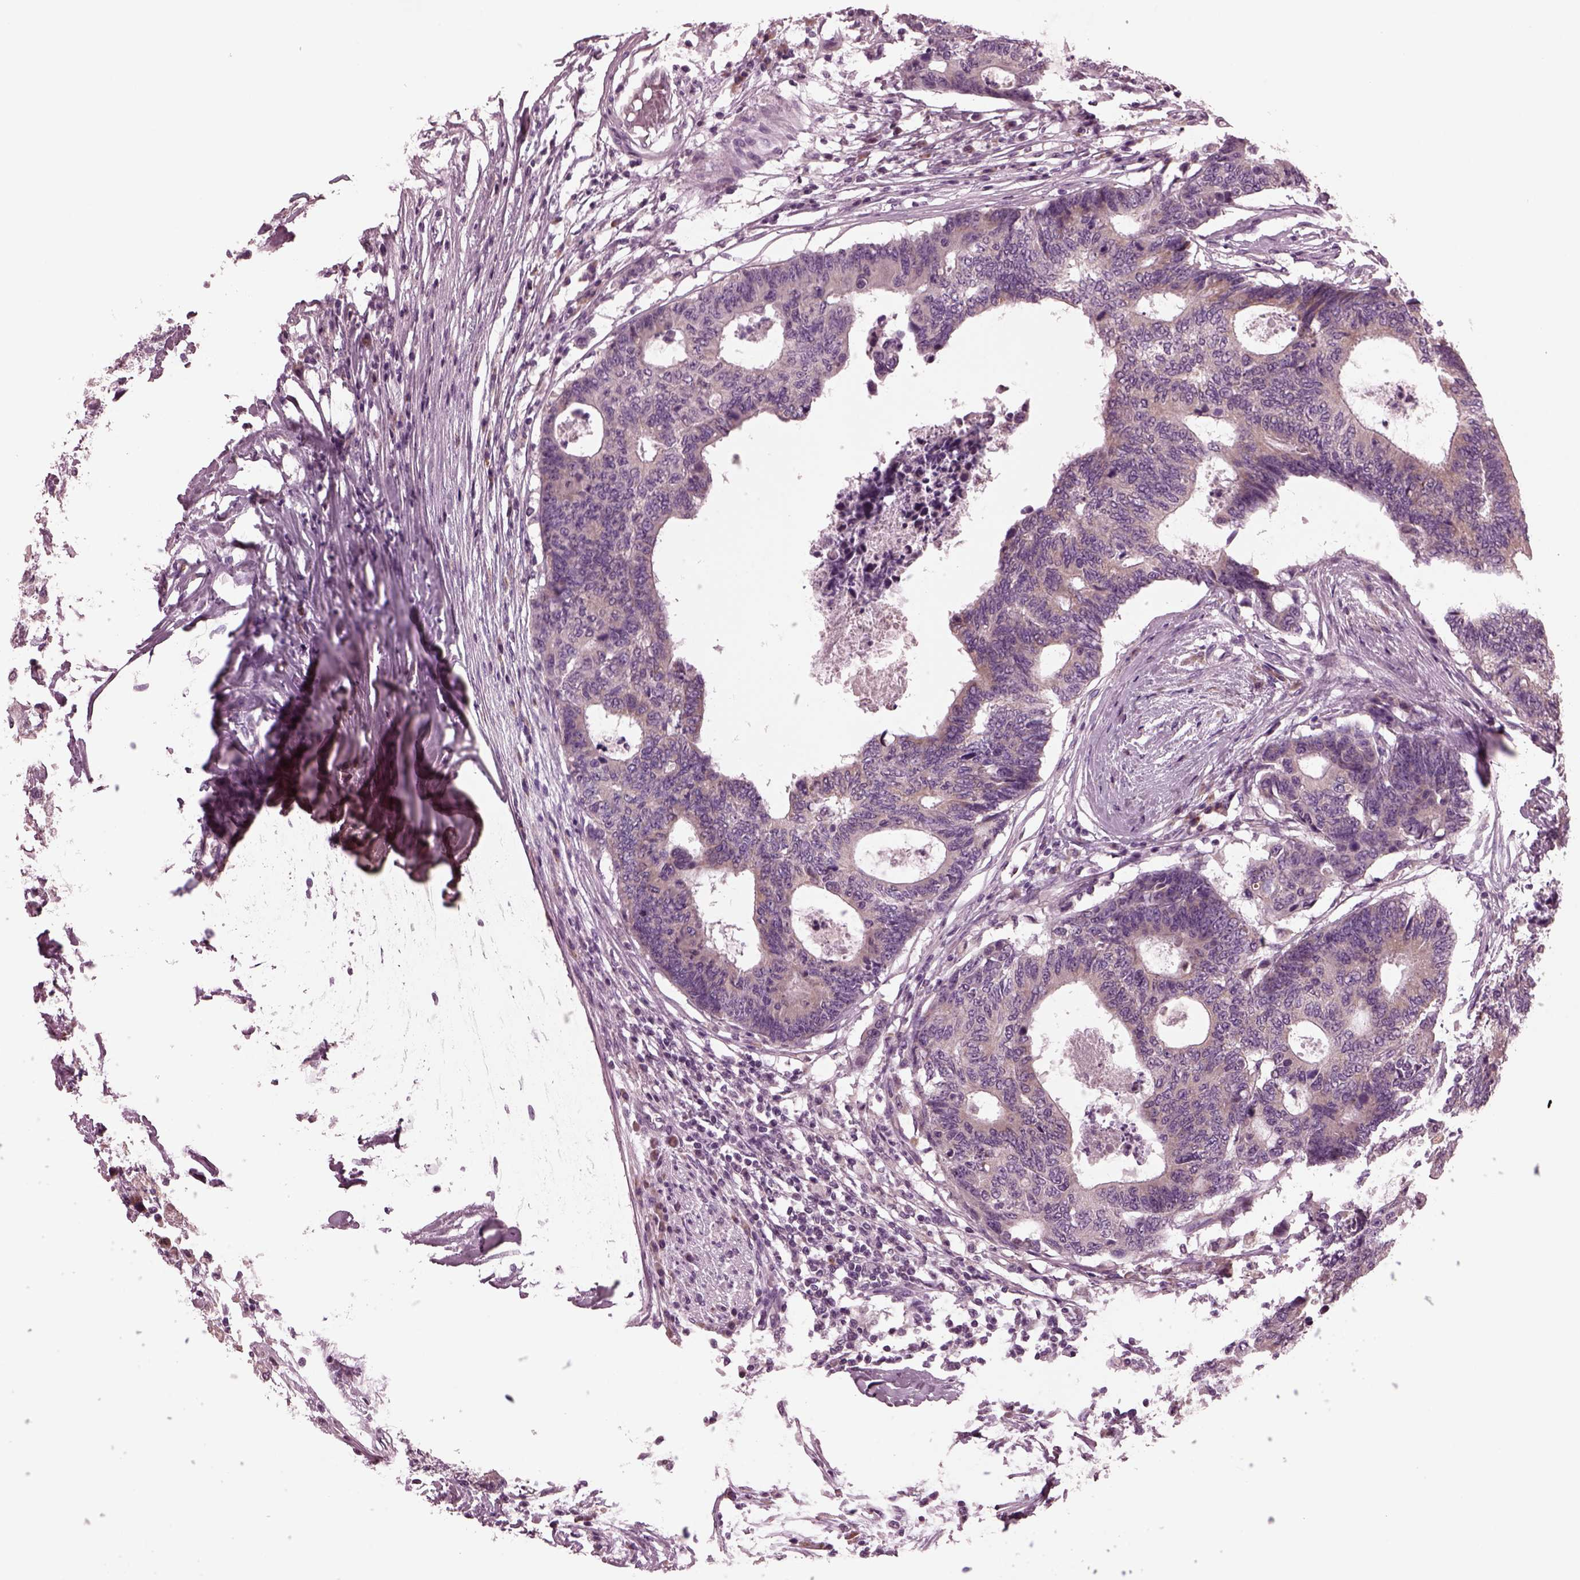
{"staining": {"intensity": "weak", "quantity": "25%-75%", "location": "cytoplasmic/membranous"}, "tissue": "colorectal cancer", "cell_type": "Tumor cells", "image_type": "cancer", "snomed": [{"axis": "morphology", "description": "Adenocarcinoma, NOS"}, {"axis": "topography", "description": "Colon"}], "caption": "A brown stain shows weak cytoplasmic/membranous expression of a protein in human colorectal cancer (adenocarcinoma) tumor cells. (brown staining indicates protein expression, while blue staining denotes nuclei).", "gene": "AP4M1", "patient": {"sex": "female", "age": 48}}